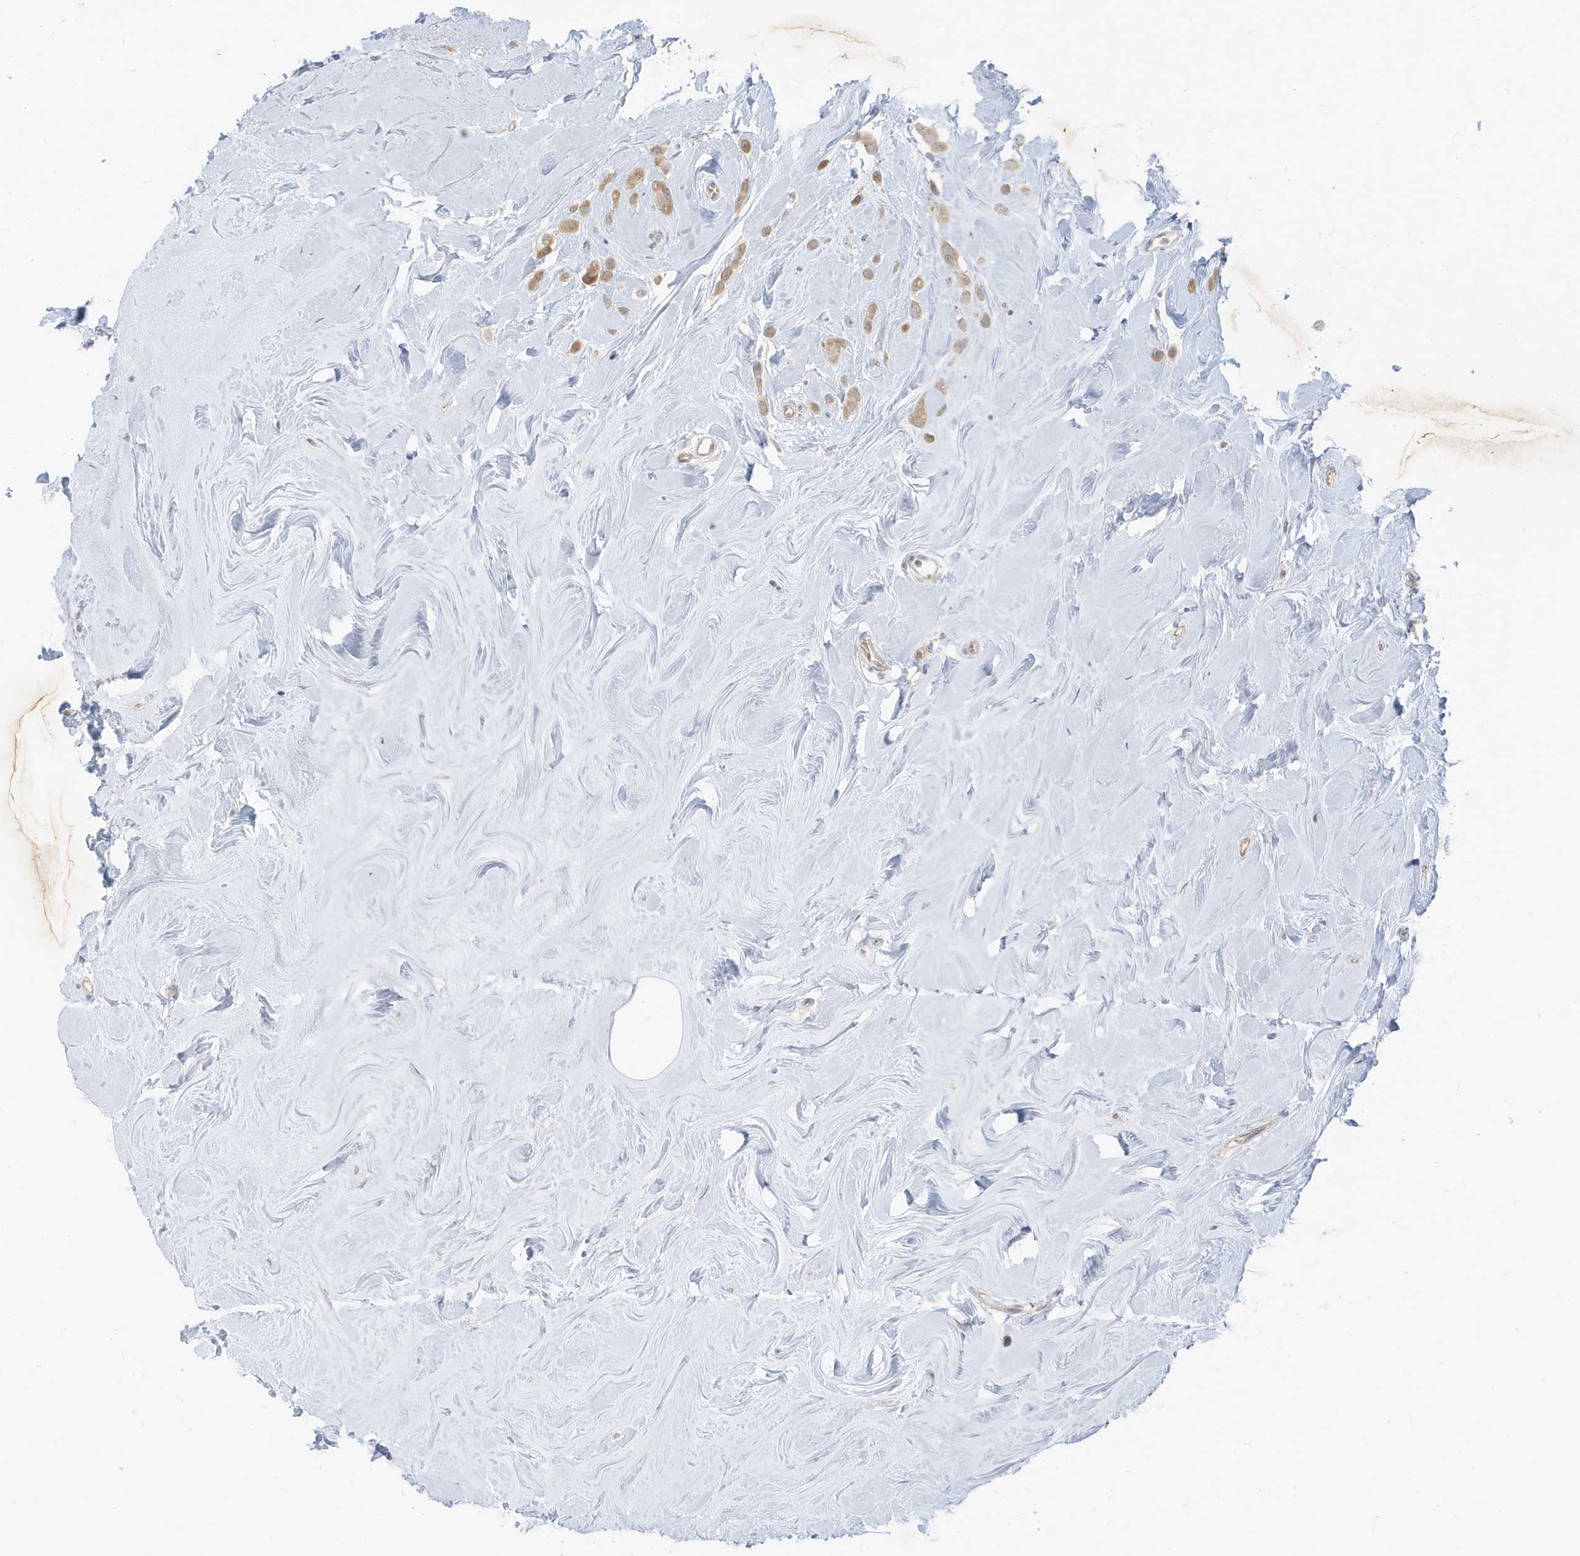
{"staining": {"intensity": "weak", "quantity": "25%-75%", "location": "cytoplasmic/membranous"}, "tissue": "breast cancer", "cell_type": "Tumor cells", "image_type": "cancer", "snomed": [{"axis": "morphology", "description": "Lobular carcinoma"}, {"axis": "topography", "description": "Breast"}], "caption": "This micrograph demonstrates breast cancer stained with IHC to label a protein in brown. The cytoplasmic/membranous of tumor cells show weak positivity for the protein. Nuclei are counter-stained blue.", "gene": "MCOLN1", "patient": {"sex": "female", "age": 47}}